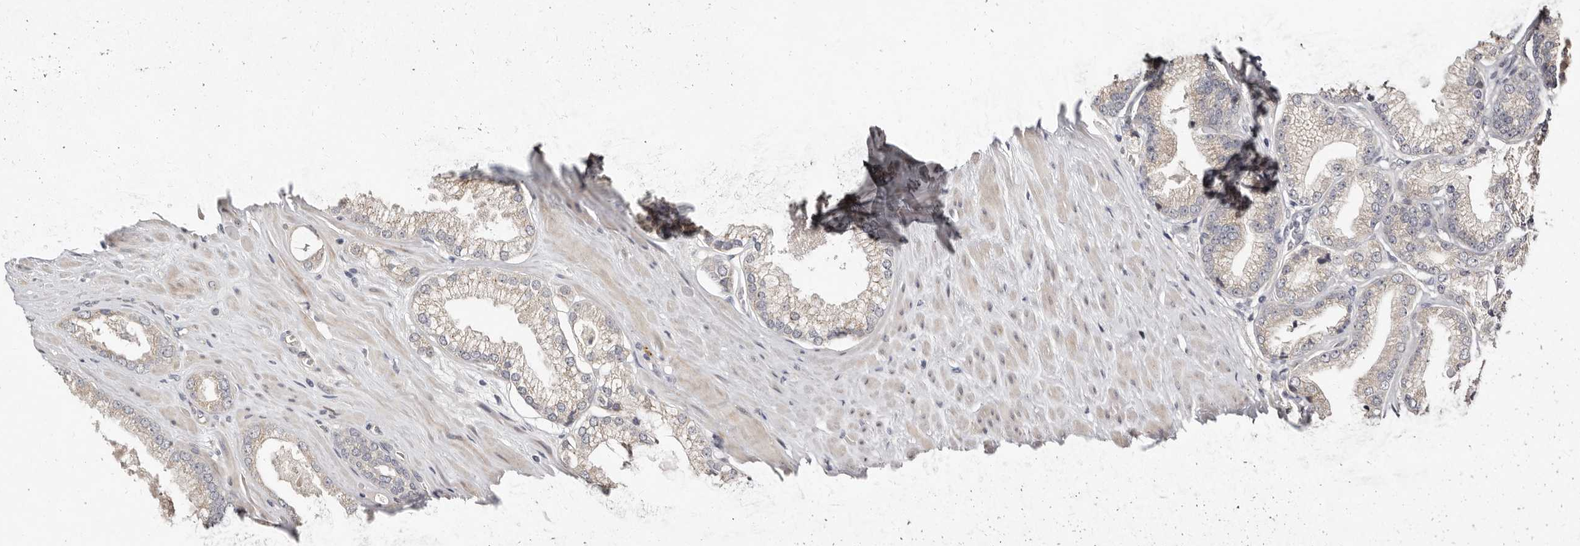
{"staining": {"intensity": "negative", "quantity": "none", "location": "none"}, "tissue": "prostate cancer", "cell_type": "Tumor cells", "image_type": "cancer", "snomed": [{"axis": "morphology", "description": "Adenocarcinoma, Low grade"}, {"axis": "topography", "description": "Prostate"}], "caption": "The micrograph exhibits no significant positivity in tumor cells of prostate cancer. The staining is performed using DAB brown chromogen with nuclei counter-stained in using hematoxylin.", "gene": "KLHL4", "patient": {"sex": "male", "age": 62}}